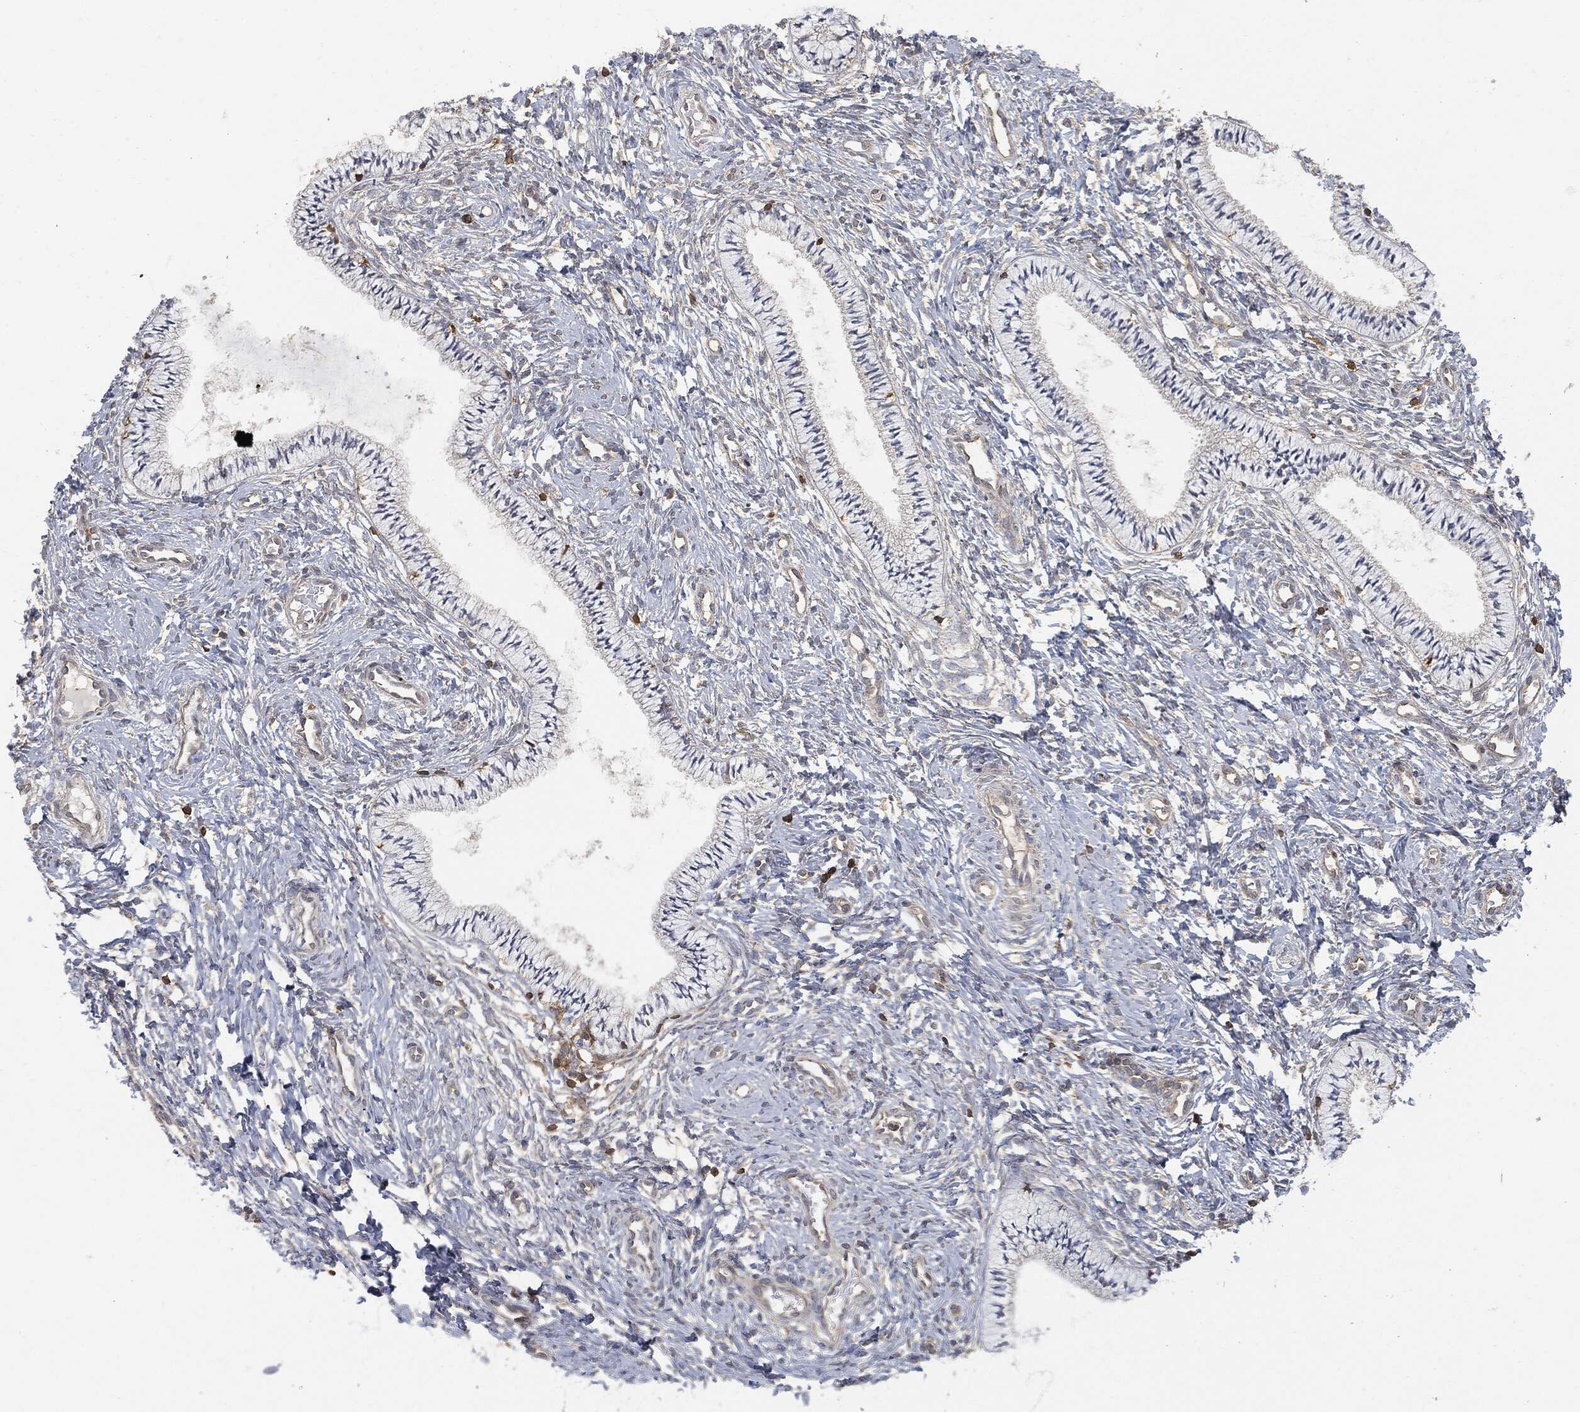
{"staining": {"intensity": "negative", "quantity": "none", "location": "none"}, "tissue": "cervix", "cell_type": "Glandular cells", "image_type": "normal", "snomed": [{"axis": "morphology", "description": "Normal tissue, NOS"}, {"axis": "topography", "description": "Cervix"}], "caption": "Glandular cells show no significant expression in normal cervix. (DAB IHC visualized using brightfield microscopy, high magnification).", "gene": "PSMB10", "patient": {"sex": "female", "age": 39}}